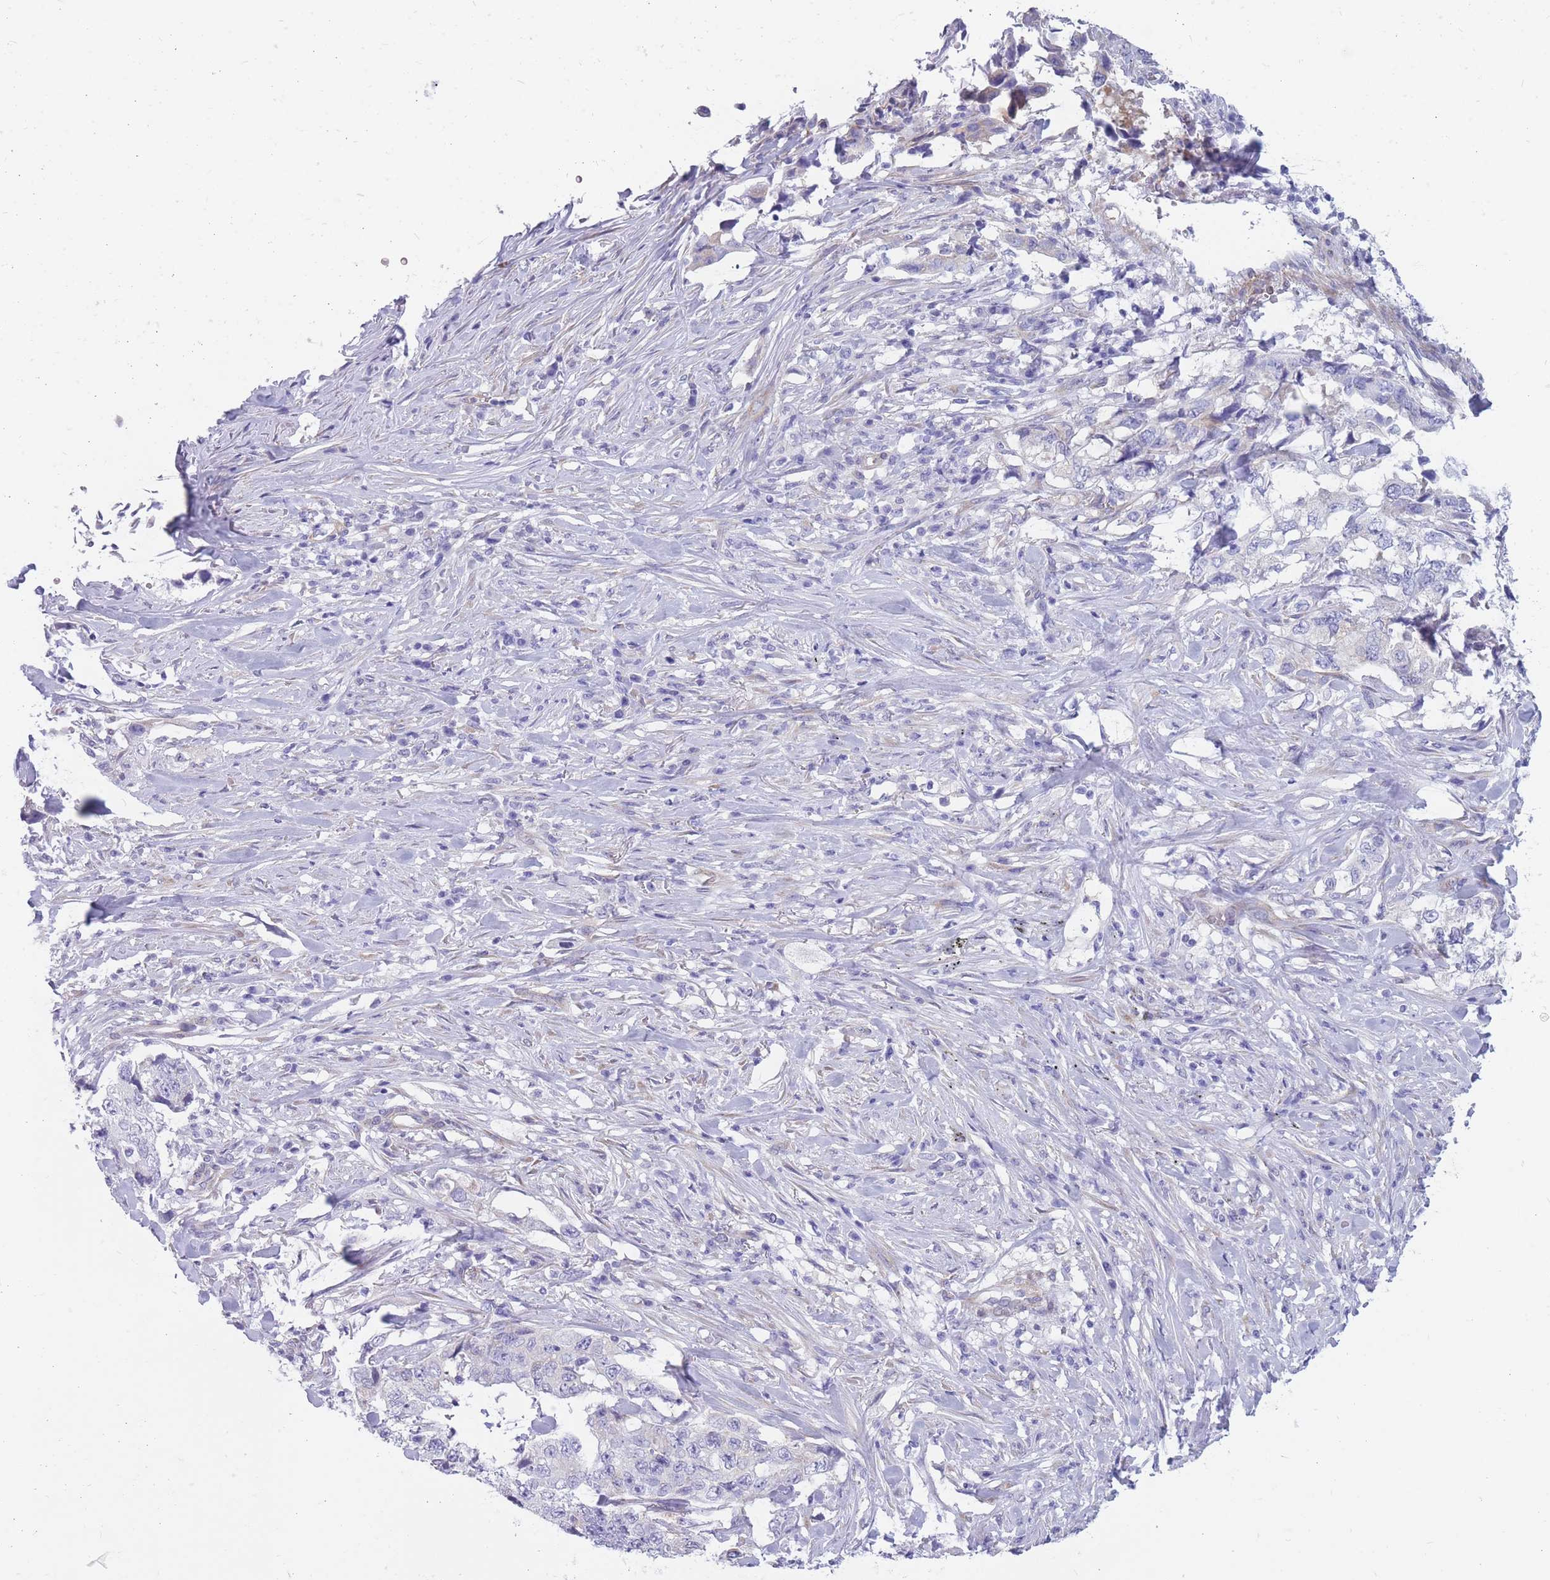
{"staining": {"intensity": "negative", "quantity": "none", "location": "none"}, "tissue": "lung cancer", "cell_type": "Tumor cells", "image_type": "cancer", "snomed": [{"axis": "morphology", "description": "Adenocarcinoma, NOS"}, {"axis": "topography", "description": "Lung"}], "caption": "Lung adenocarcinoma was stained to show a protein in brown. There is no significant positivity in tumor cells.", "gene": "MTSS2", "patient": {"sex": "female", "age": 51}}